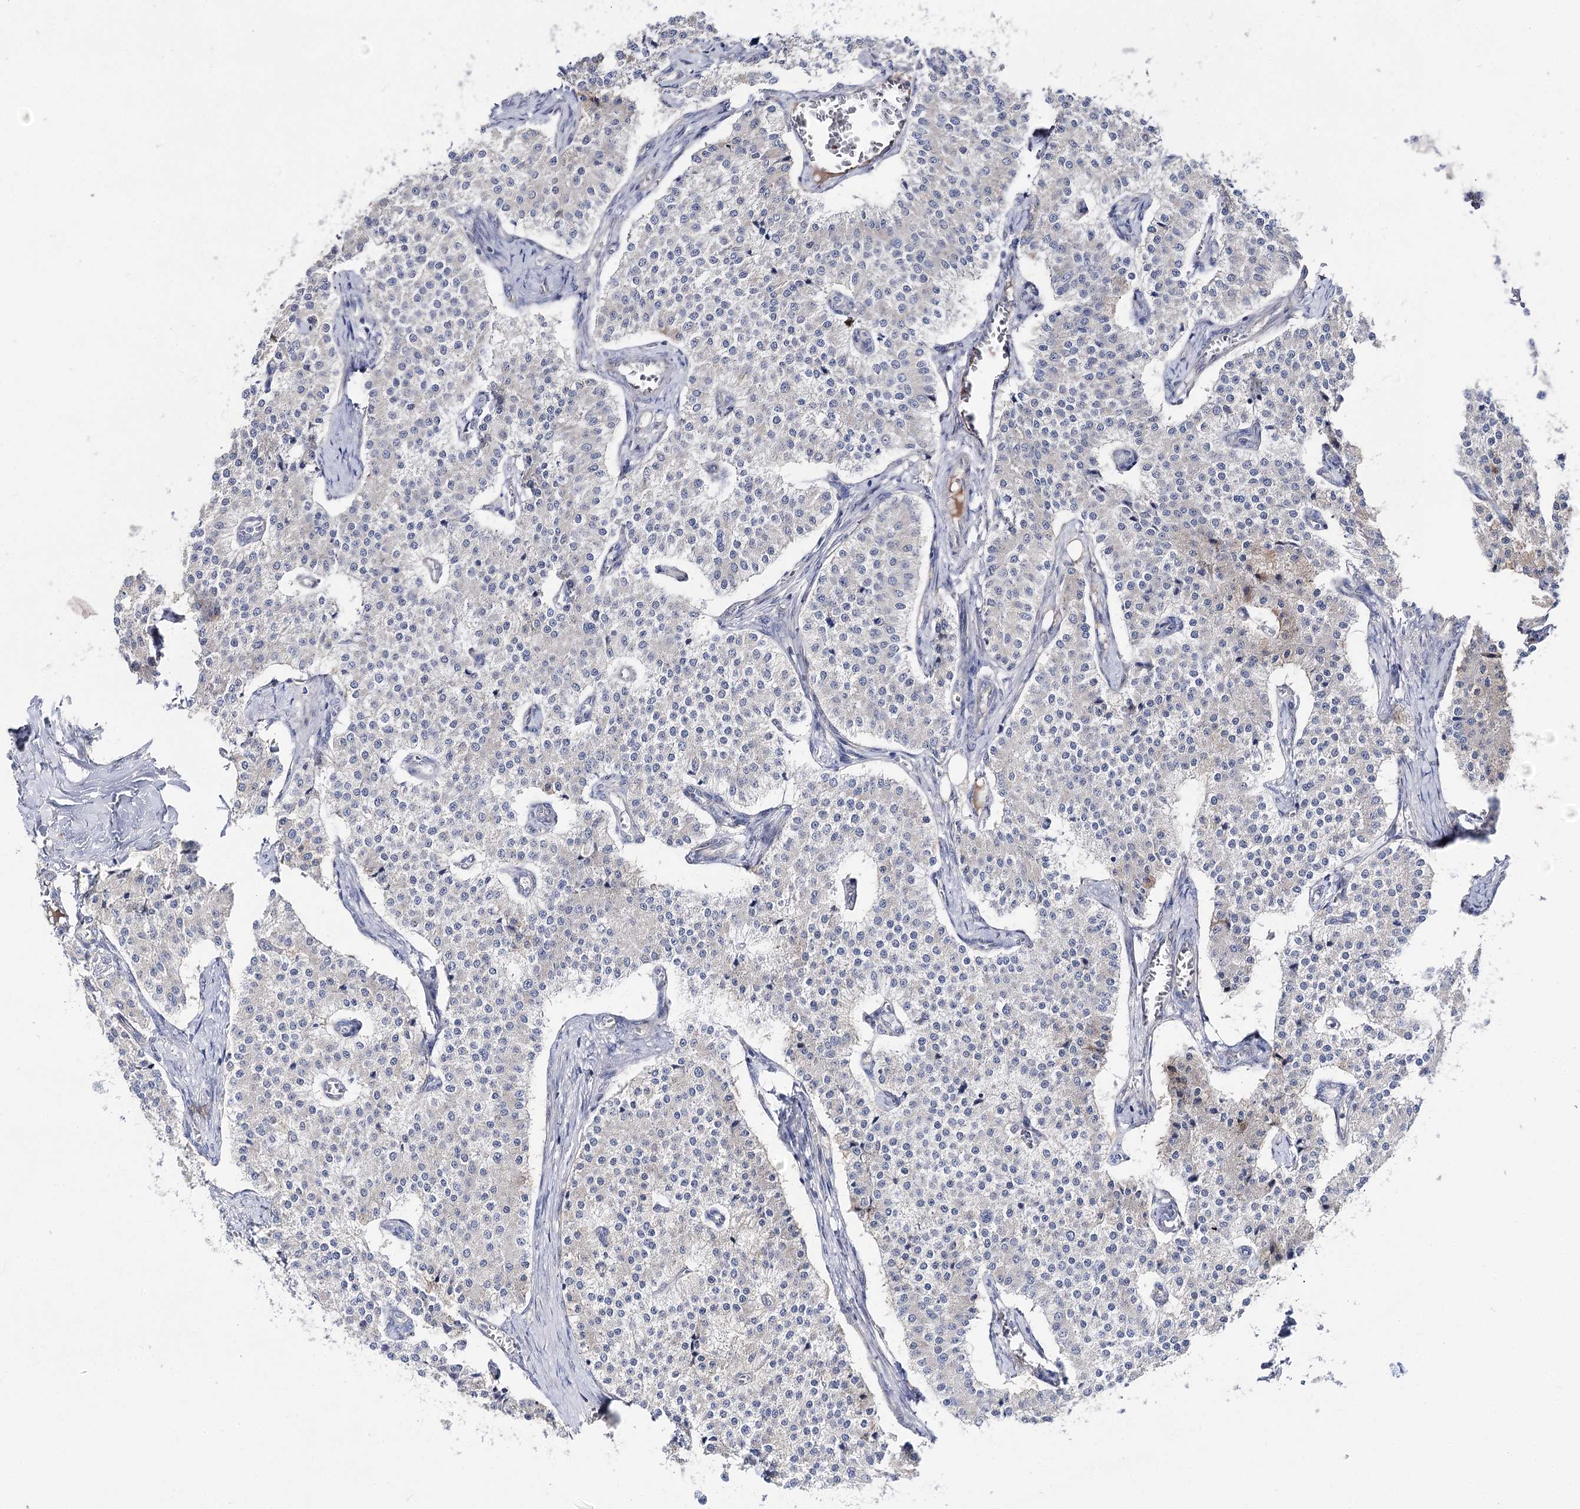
{"staining": {"intensity": "negative", "quantity": "none", "location": "none"}, "tissue": "carcinoid", "cell_type": "Tumor cells", "image_type": "cancer", "snomed": [{"axis": "morphology", "description": "Carcinoid, malignant, NOS"}, {"axis": "topography", "description": "Colon"}], "caption": "Tumor cells are negative for protein expression in human carcinoid.", "gene": "LRRC14B", "patient": {"sex": "female", "age": 52}}